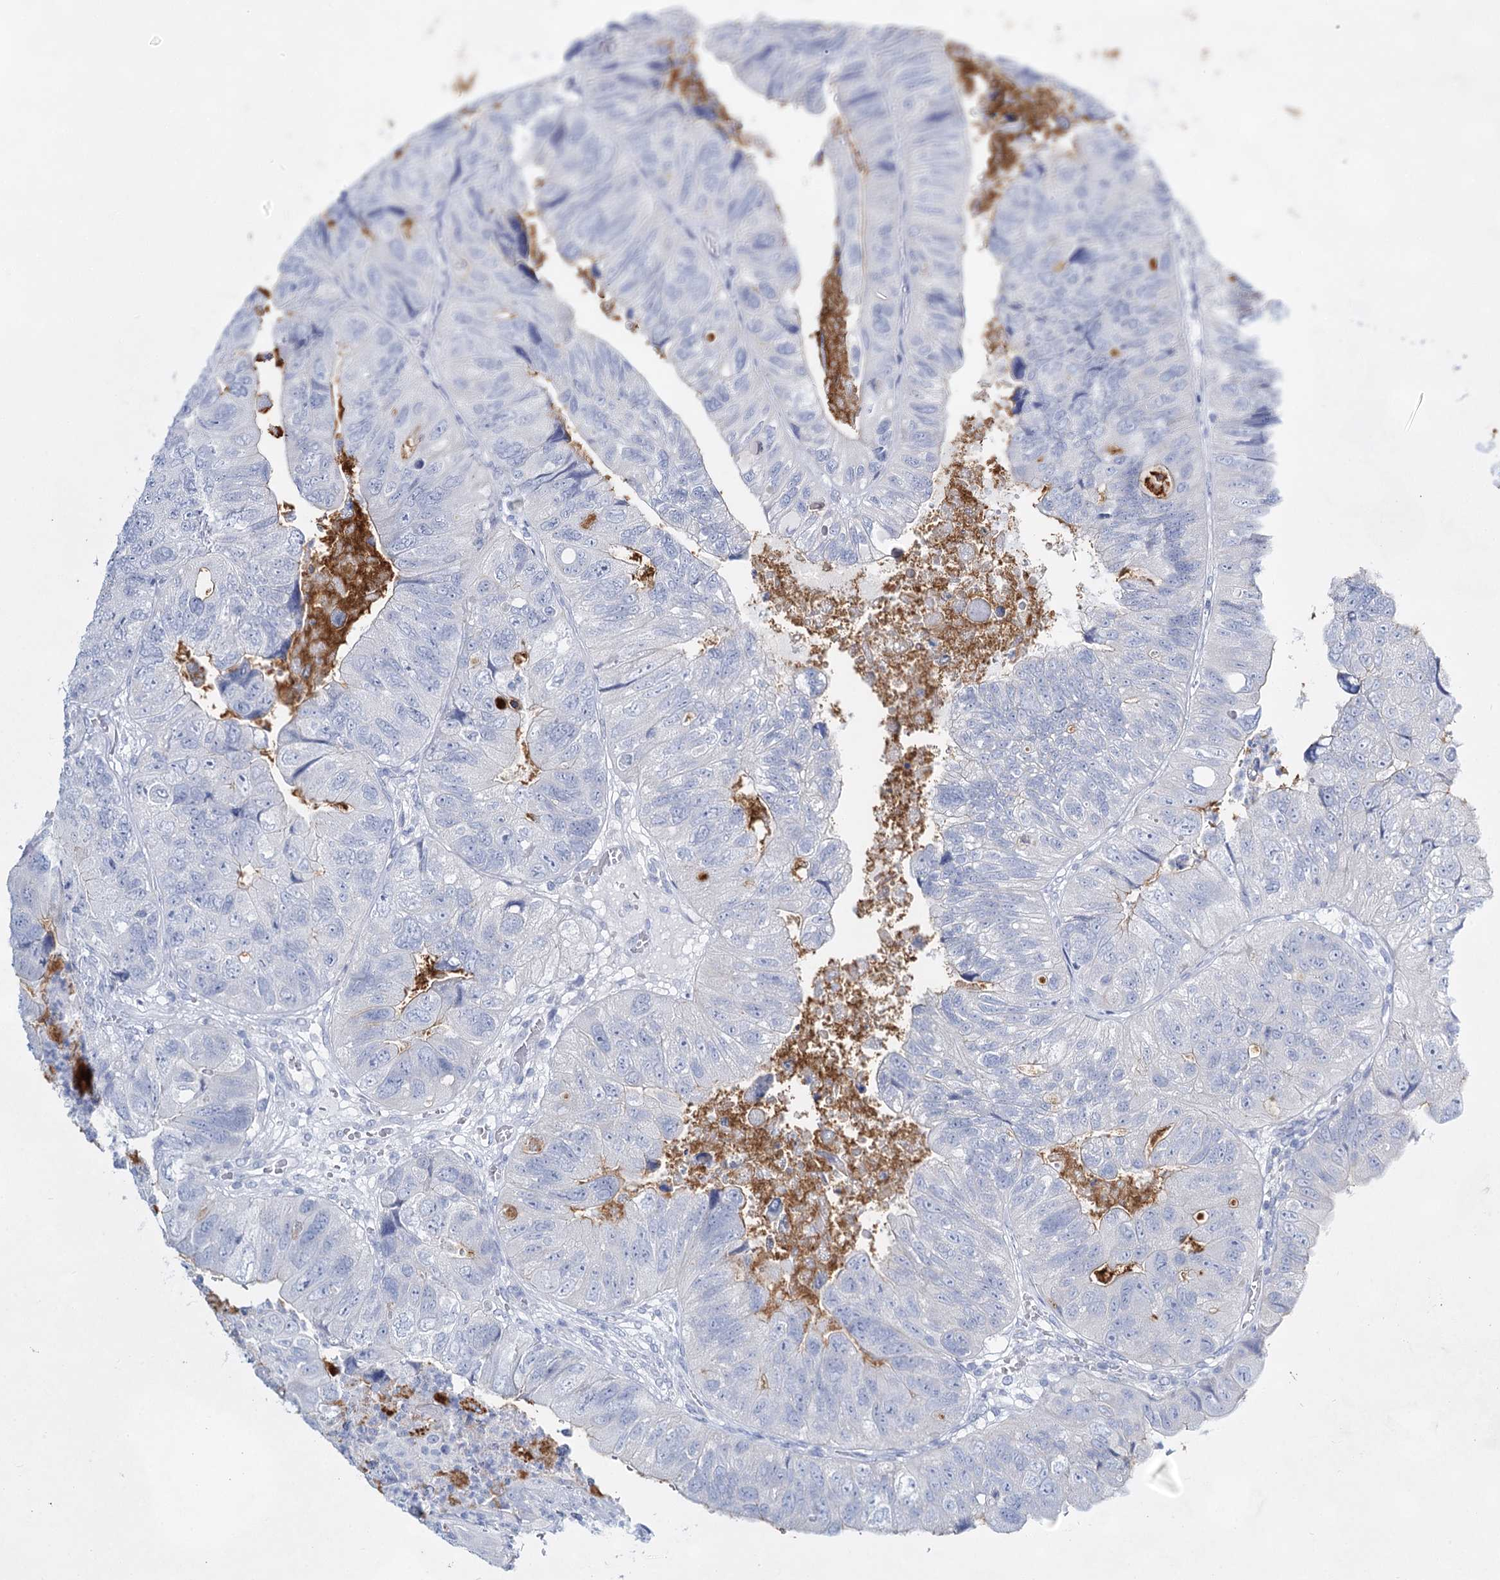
{"staining": {"intensity": "negative", "quantity": "none", "location": "none"}, "tissue": "colorectal cancer", "cell_type": "Tumor cells", "image_type": "cancer", "snomed": [{"axis": "morphology", "description": "Adenocarcinoma, NOS"}, {"axis": "topography", "description": "Rectum"}], "caption": "Image shows no significant protein expression in tumor cells of colorectal cancer (adenocarcinoma).", "gene": "SLC17A2", "patient": {"sex": "male", "age": 63}}